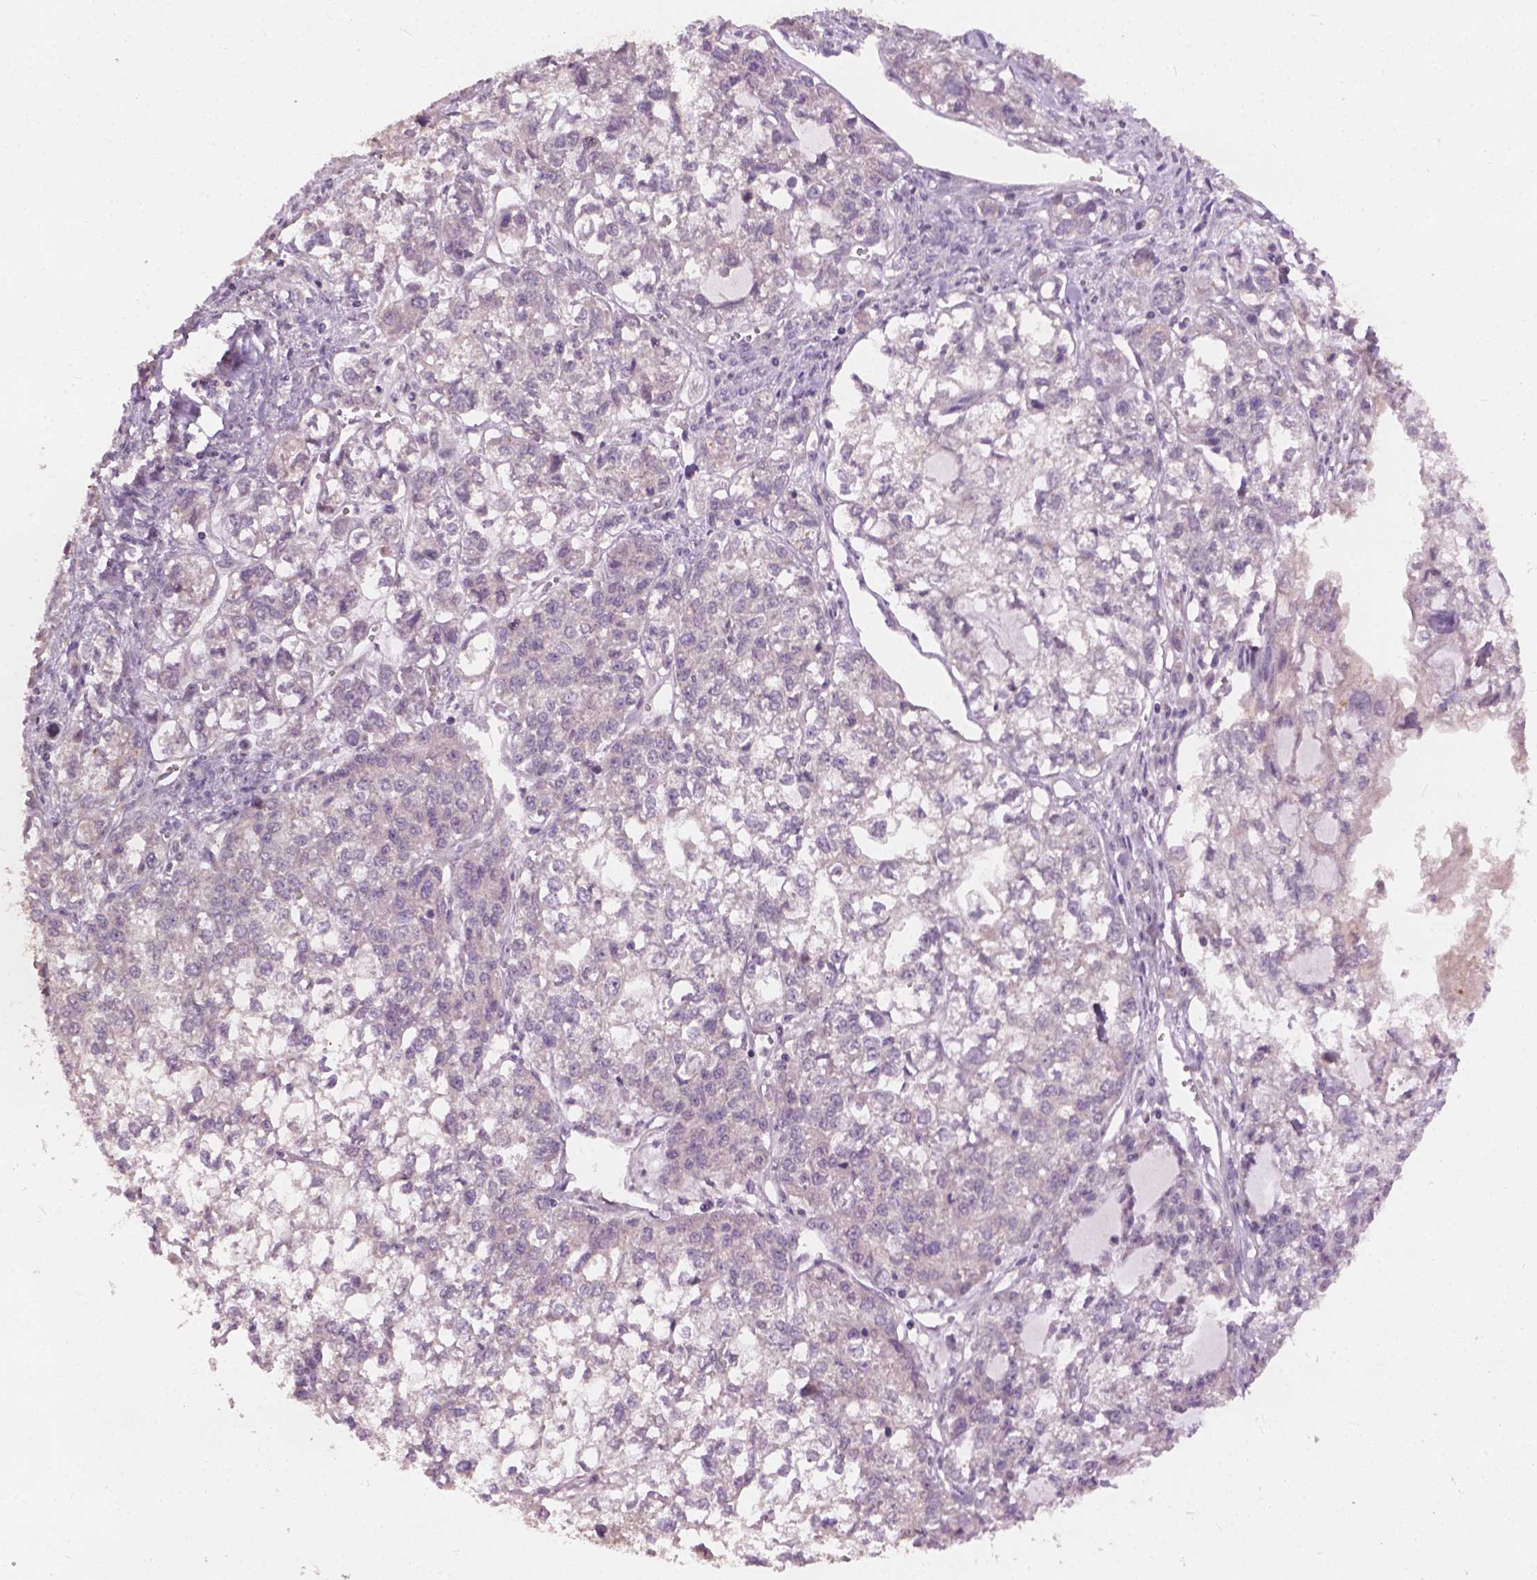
{"staining": {"intensity": "negative", "quantity": "none", "location": "none"}, "tissue": "ovarian cancer", "cell_type": "Tumor cells", "image_type": "cancer", "snomed": [{"axis": "morphology", "description": "Carcinoma, endometroid"}, {"axis": "topography", "description": "Ovary"}], "caption": "The micrograph shows no staining of tumor cells in ovarian endometroid carcinoma.", "gene": "KRT17", "patient": {"sex": "female", "age": 64}}